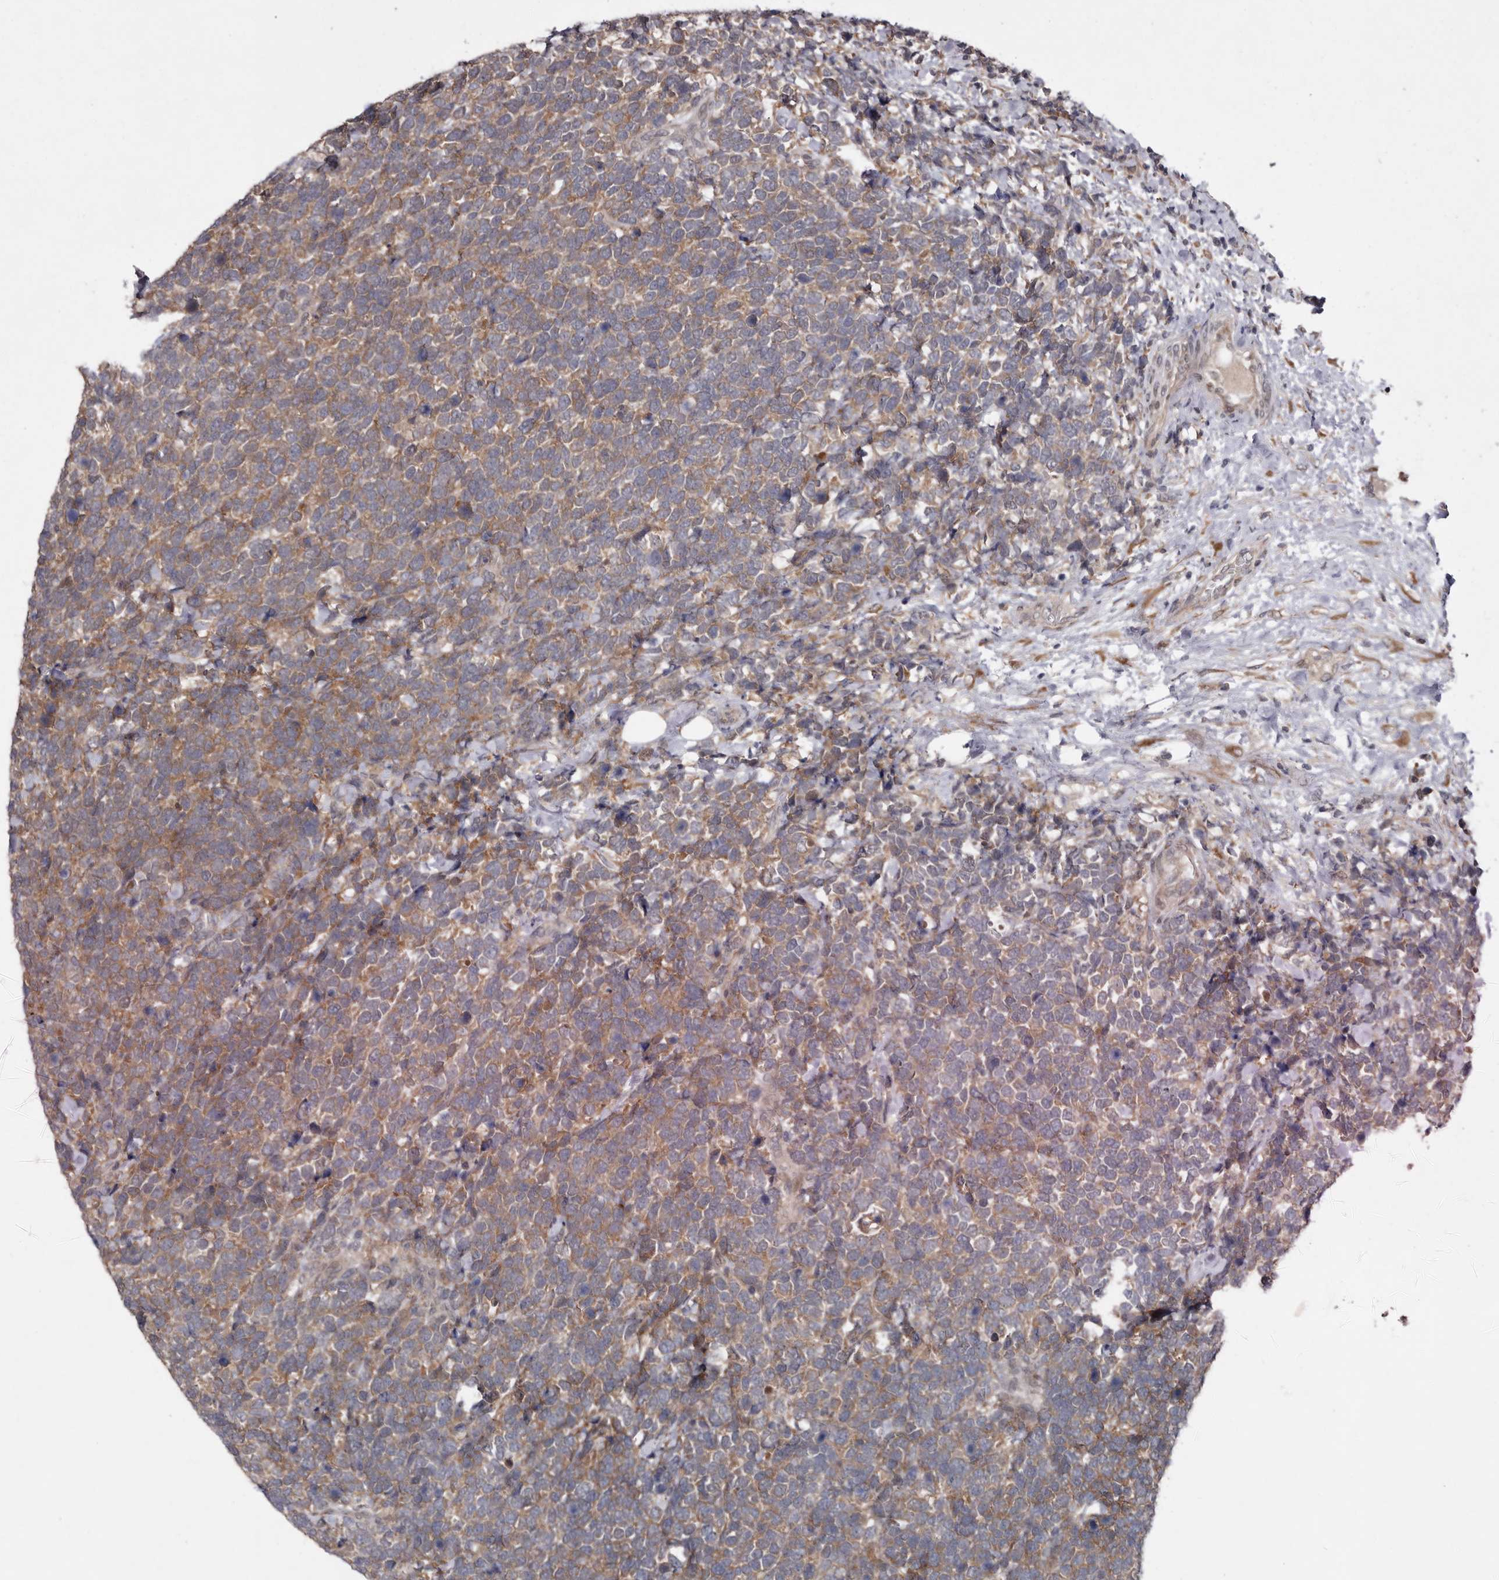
{"staining": {"intensity": "moderate", "quantity": ">75%", "location": "cytoplasmic/membranous"}, "tissue": "urothelial cancer", "cell_type": "Tumor cells", "image_type": "cancer", "snomed": [{"axis": "morphology", "description": "Urothelial carcinoma, High grade"}, {"axis": "topography", "description": "Urinary bladder"}], "caption": "Protein expression analysis of high-grade urothelial carcinoma reveals moderate cytoplasmic/membranous staining in approximately >75% of tumor cells.", "gene": "CHML", "patient": {"sex": "female", "age": 82}}